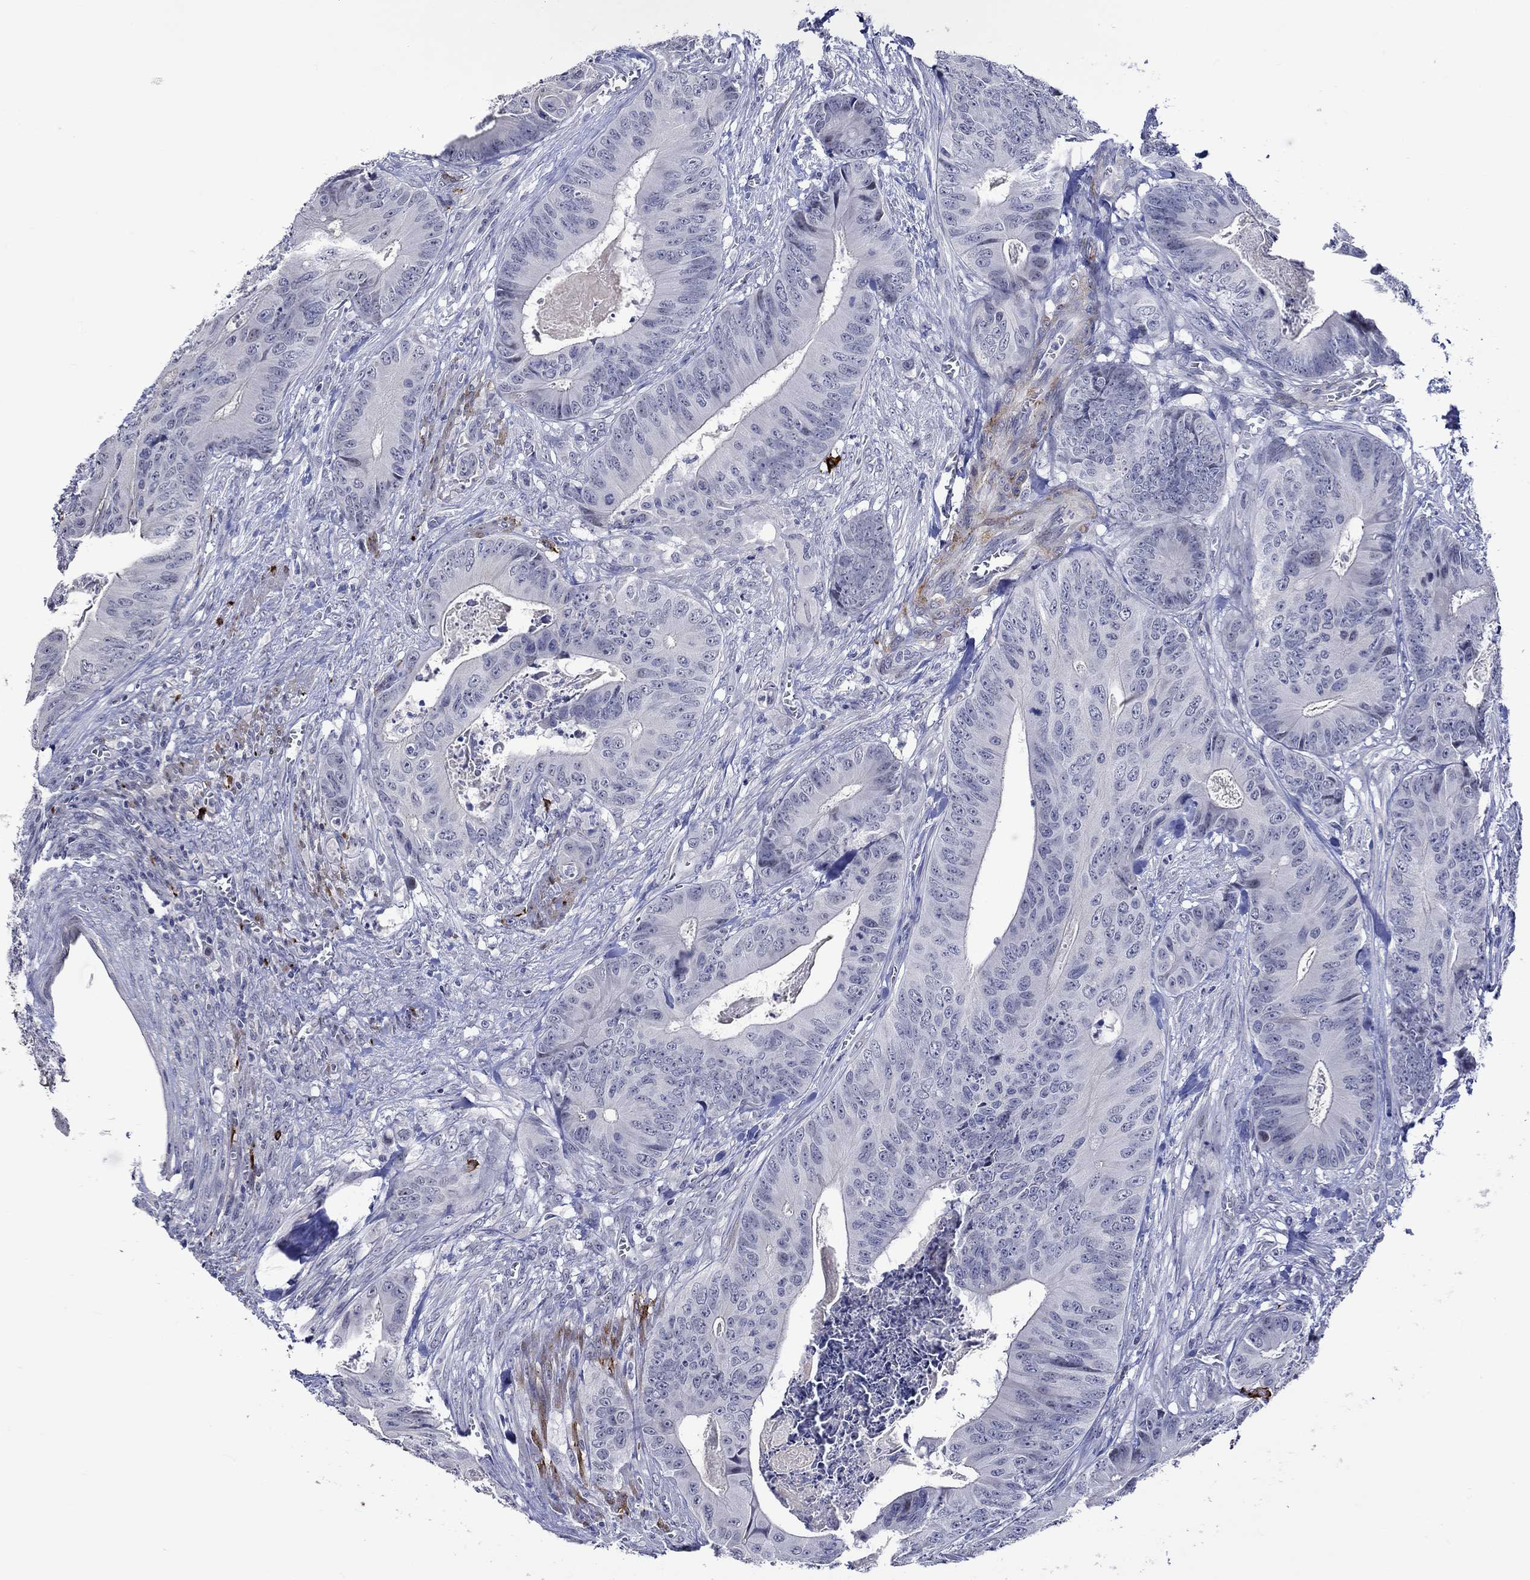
{"staining": {"intensity": "negative", "quantity": "none", "location": "none"}, "tissue": "colorectal cancer", "cell_type": "Tumor cells", "image_type": "cancer", "snomed": [{"axis": "morphology", "description": "Adenocarcinoma, NOS"}, {"axis": "topography", "description": "Colon"}], "caption": "This micrograph is of colorectal cancer (adenocarcinoma) stained with IHC to label a protein in brown with the nuclei are counter-stained blue. There is no staining in tumor cells.", "gene": "CRYAB", "patient": {"sex": "male", "age": 84}}